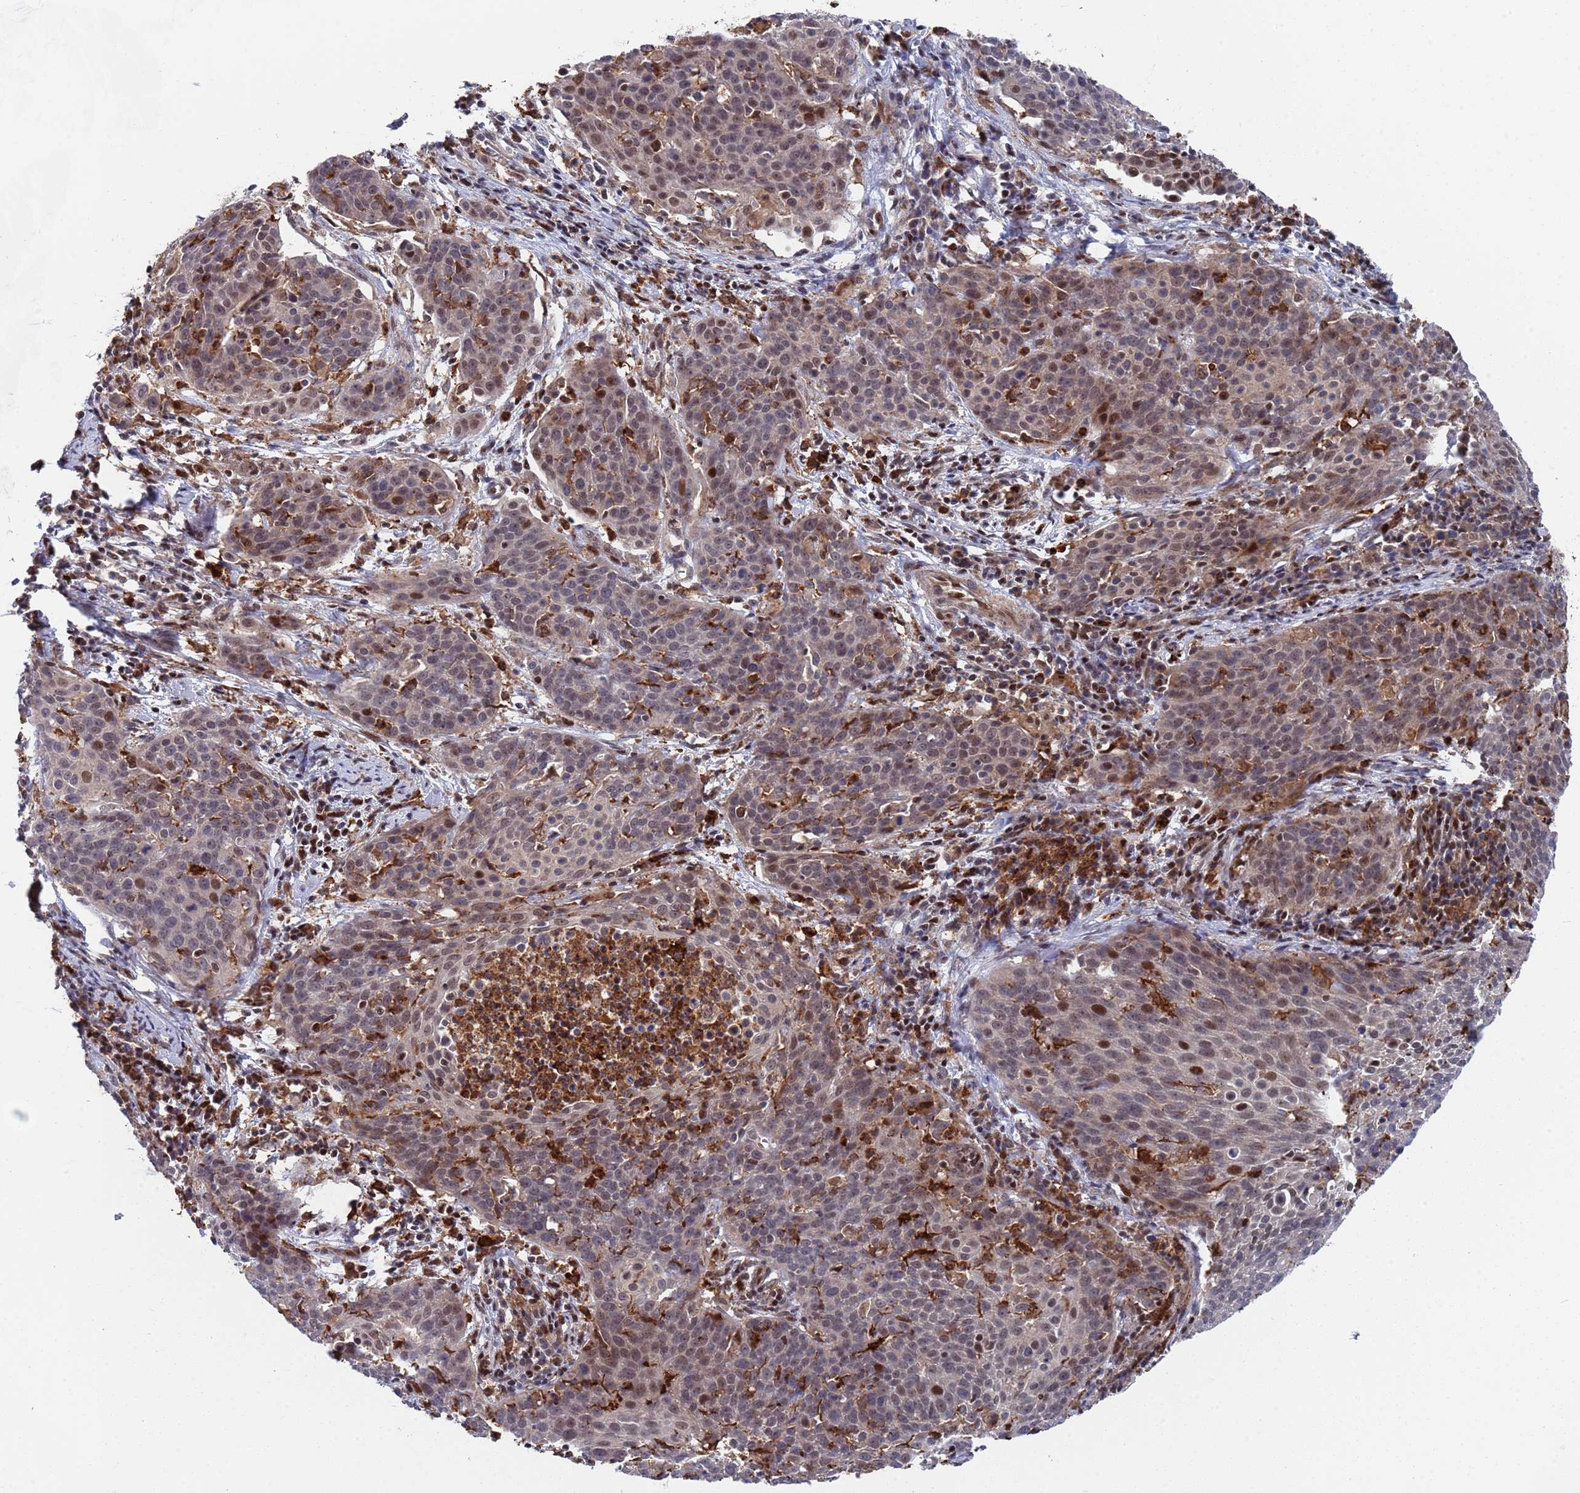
{"staining": {"intensity": "moderate", "quantity": "25%-75%", "location": "nuclear"}, "tissue": "cervical cancer", "cell_type": "Tumor cells", "image_type": "cancer", "snomed": [{"axis": "morphology", "description": "Squamous cell carcinoma, NOS"}, {"axis": "topography", "description": "Cervix"}], "caption": "Approximately 25%-75% of tumor cells in squamous cell carcinoma (cervical) reveal moderate nuclear protein positivity as visualized by brown immunohistochemical staining.", "gene": "TMBIM6", "patient": {"sex": "female", "age": 38}}